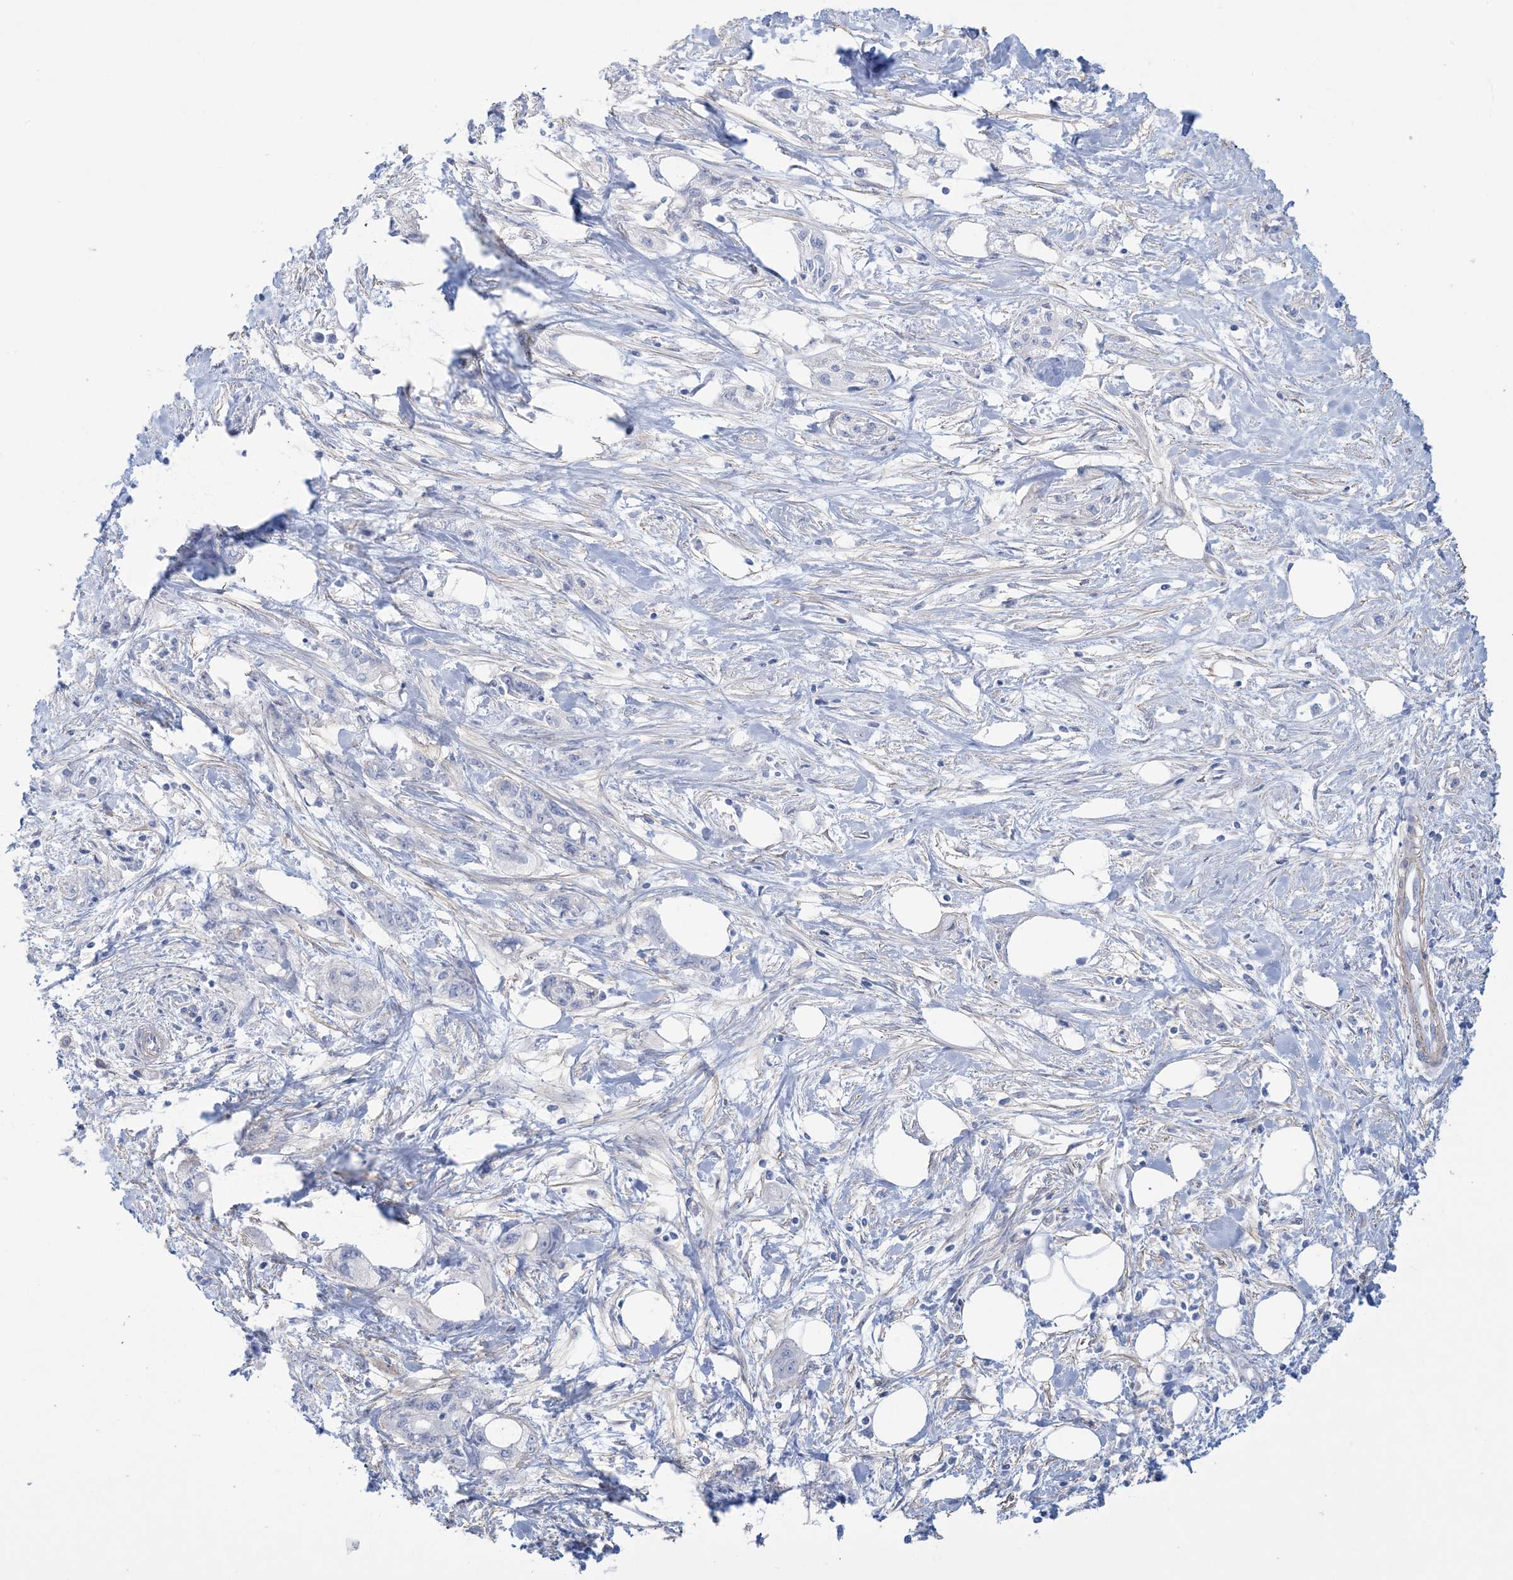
{"staining": {"intensity": "negative", "quantity": "none", "location": "none"}, "tissue": "pancreatic cancer", "cell_type": "Tumor cells", "image_type": "cancer", "snomed": [{"axis": "morphology", "description": "Adenocarcinoma, NOS"}, {"axis": "topography", "description": "Pancreas"}], "caption": "Photomicrograph shows no protein expression in tumor cells of pancreatic cancer (adenocarcinoma) tissue. The staining is performed using DAB brown chromogen with nuclei counter-stained in using hematoxylin.", "gene": "AGXT", "patient": {"sex": "male", "age": 70}}